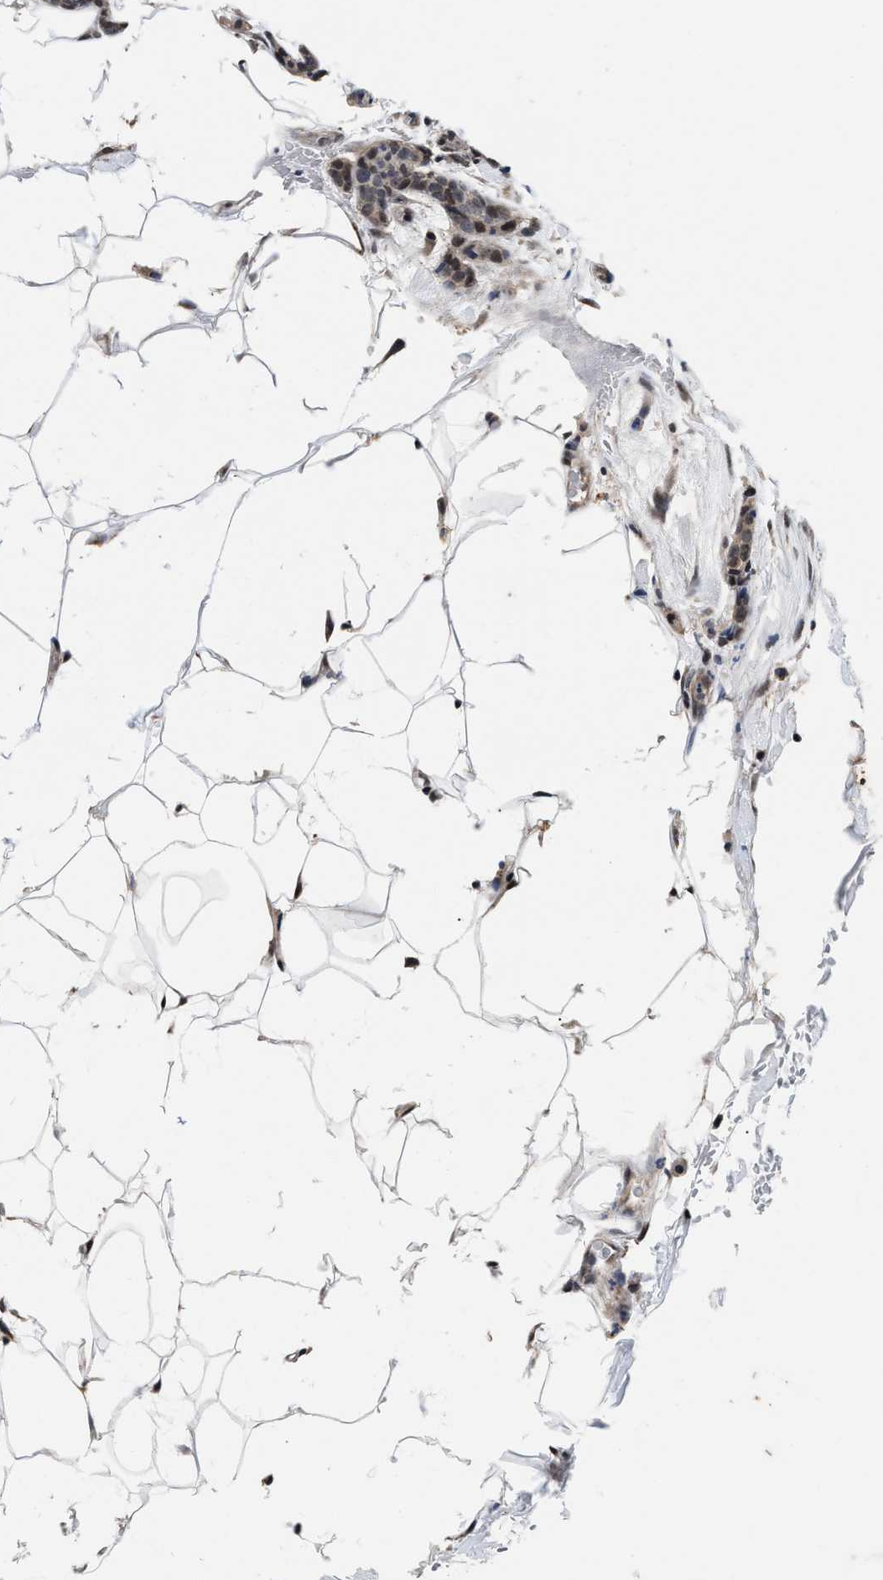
{"staining": {"intensity": "weak", "quantity": "25%-75%", "location": "nuclear"}, "tissue": "breast cancer", "cell_type": "Tumor cells", "image_type": "cancer", "snomed": [{"axis": "morphology", "description": "Lobular carcinoma"}, {"axis": "topography", "description": "Skin"}, {"axis": "topography", "description": "Breast"}], "caption": "Immunohistochemical staining of breast cancer (lobular carcinoma) displays weak nuclear protein positivity in about 25%-75% of tumor cells.", "gene": "USP16", "patient": {"sex": "female", "age": 46}}